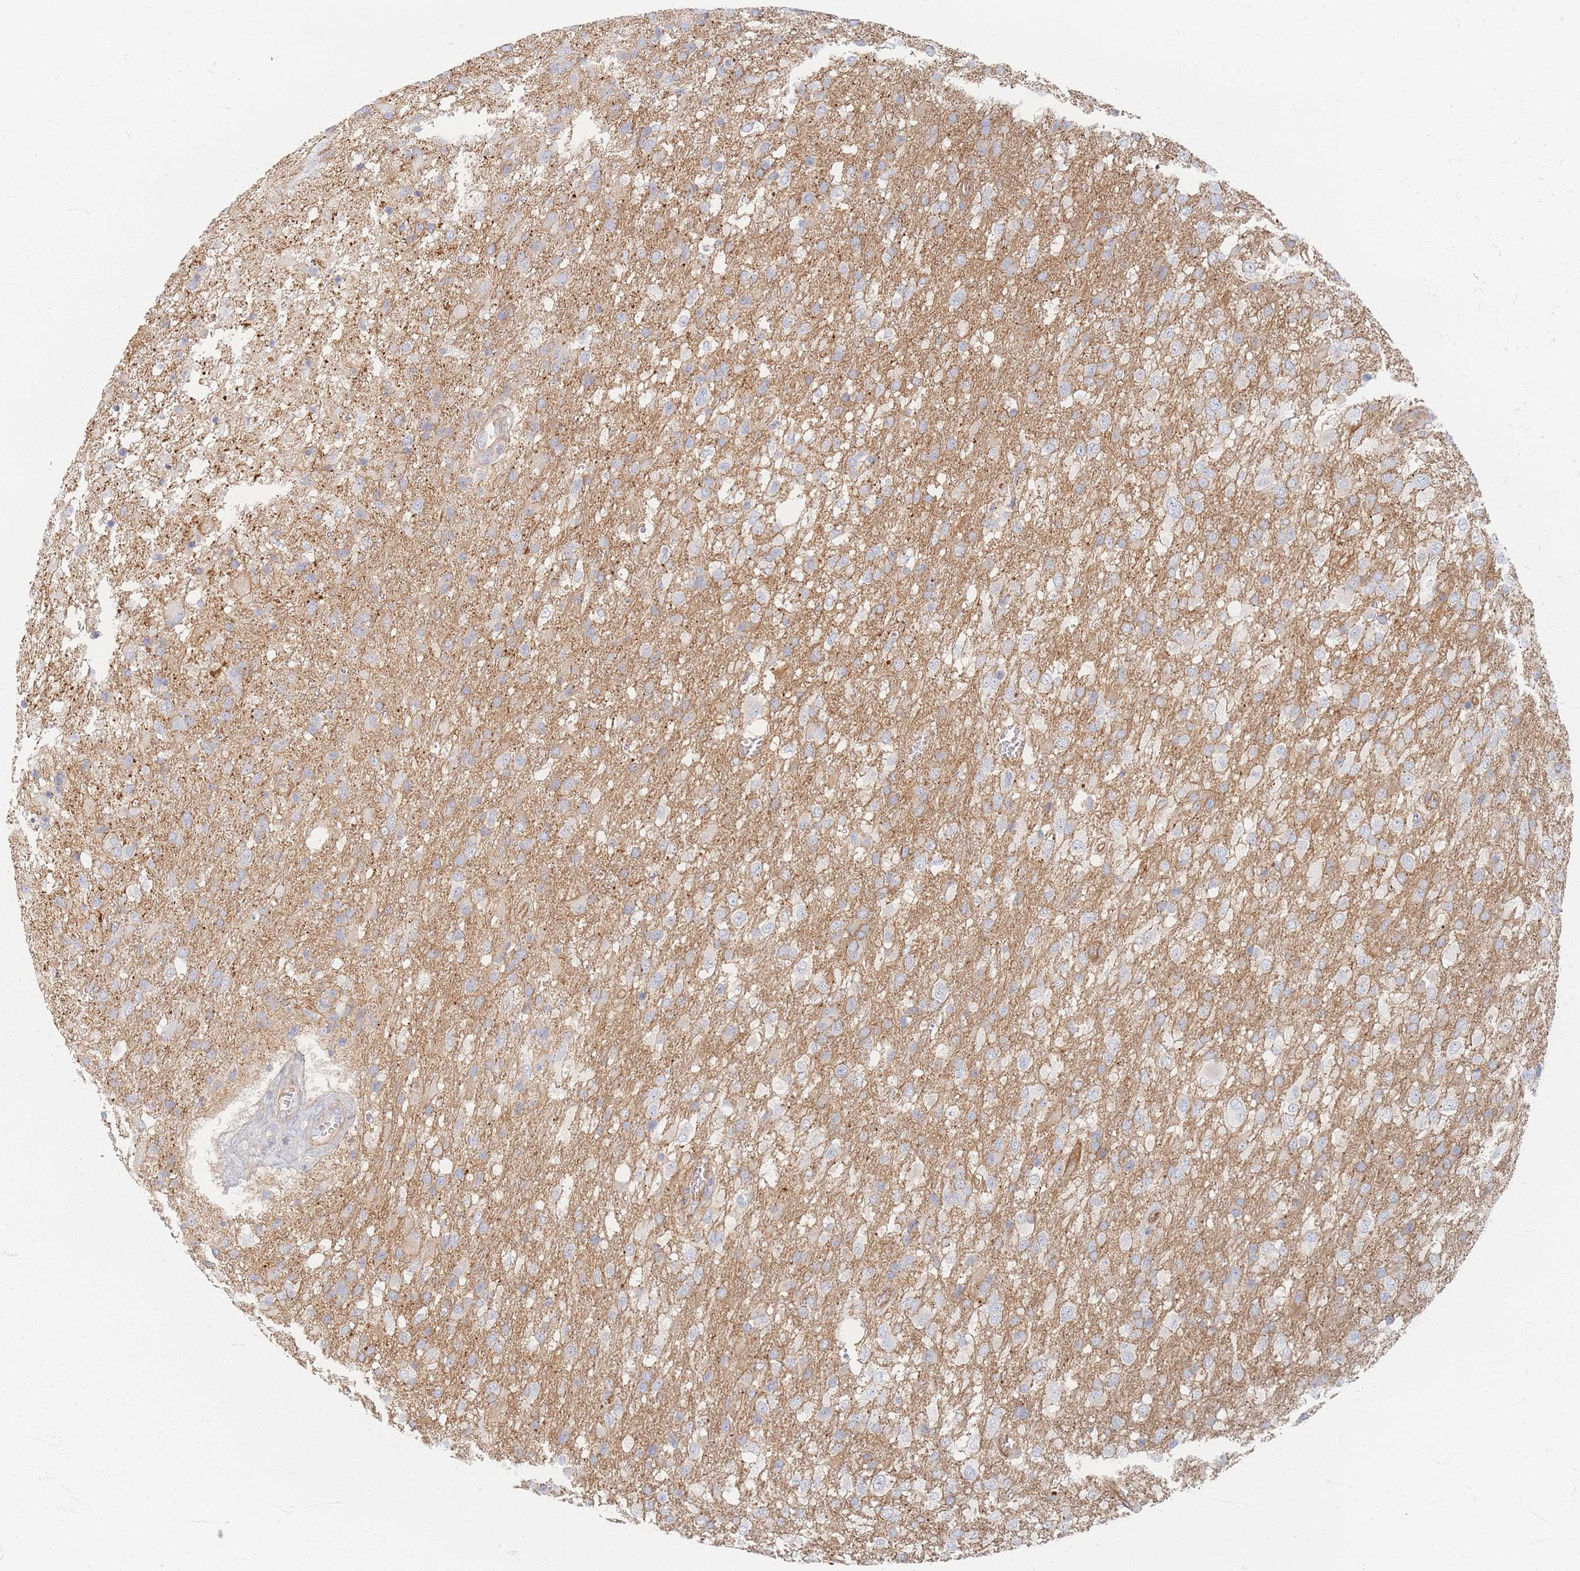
{"staining": {"intensity": "negative", "quantity": "none", "location": "none"}, "tissue": "glioma", "cell_type": "Tumor cells", "image_type": "cancer", "snomed": [{"axis": "morphology", "description": "Glioma, malignant, High grade"}, {"axis": "topography", "description": "Brain"}], "caption": "Glioma stained for a protein using IHC demonstrates no staining tumor cells.", "gene": "GNB1", "patient": {"sex": "female", "age": 74}}